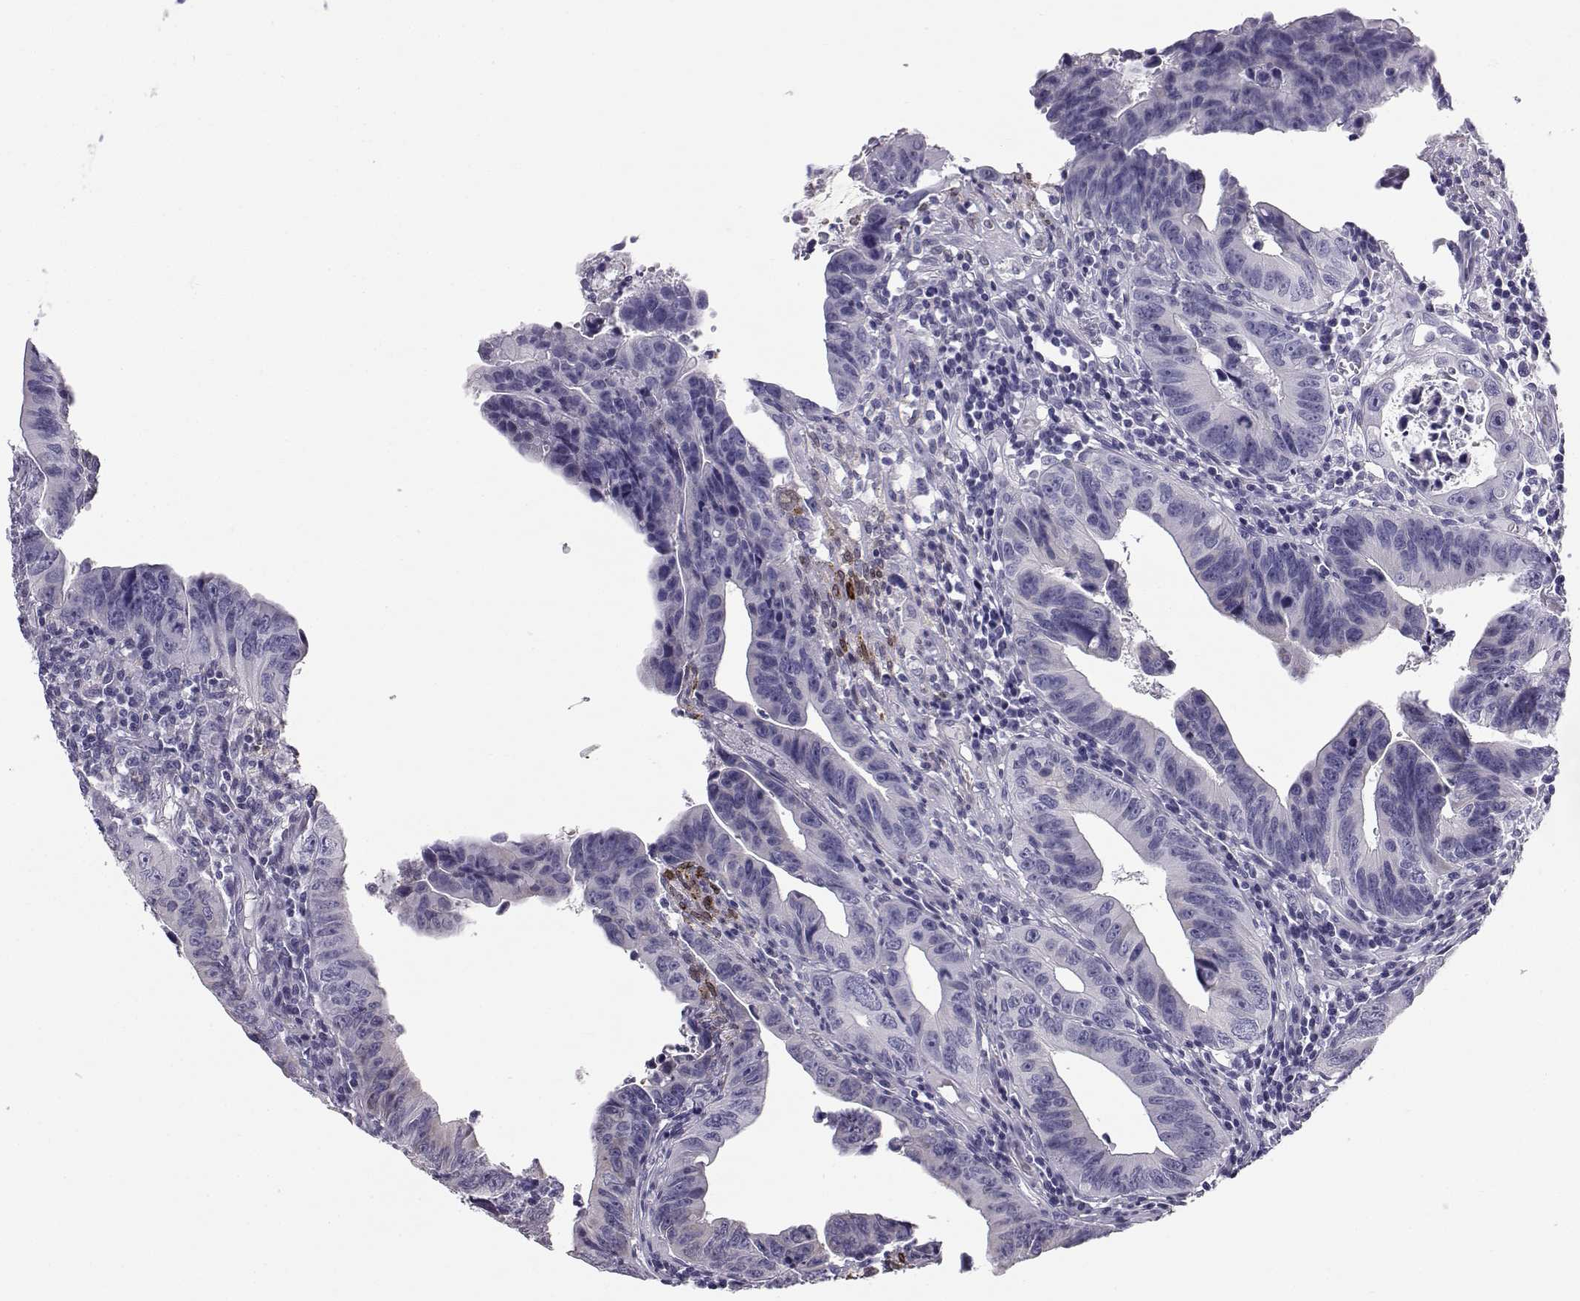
{"staining": {"intensity": "negative", "quantity": "none", "location": "none"}, "tissue": "colorectal cancer", "cell_type": "Tumor cells", "image_type": "cancer", "snomed": [{"axis": "morphology", "description": "Adenocarcinoma, NOS"}, {"axis": "topography", "description": "Colon"}], "caption": "This histopathology image is of colorectal adenocarcinoma stained with immunohistochemistry to label a protein in brown with the nuclei are counter-stained blue. There is no positivity in tumor cells. (DAB immunohistochemistry with hematoxylin counter stain).", "gene": "RNASE12", "patient": {"sex": "female", "age": 87}}